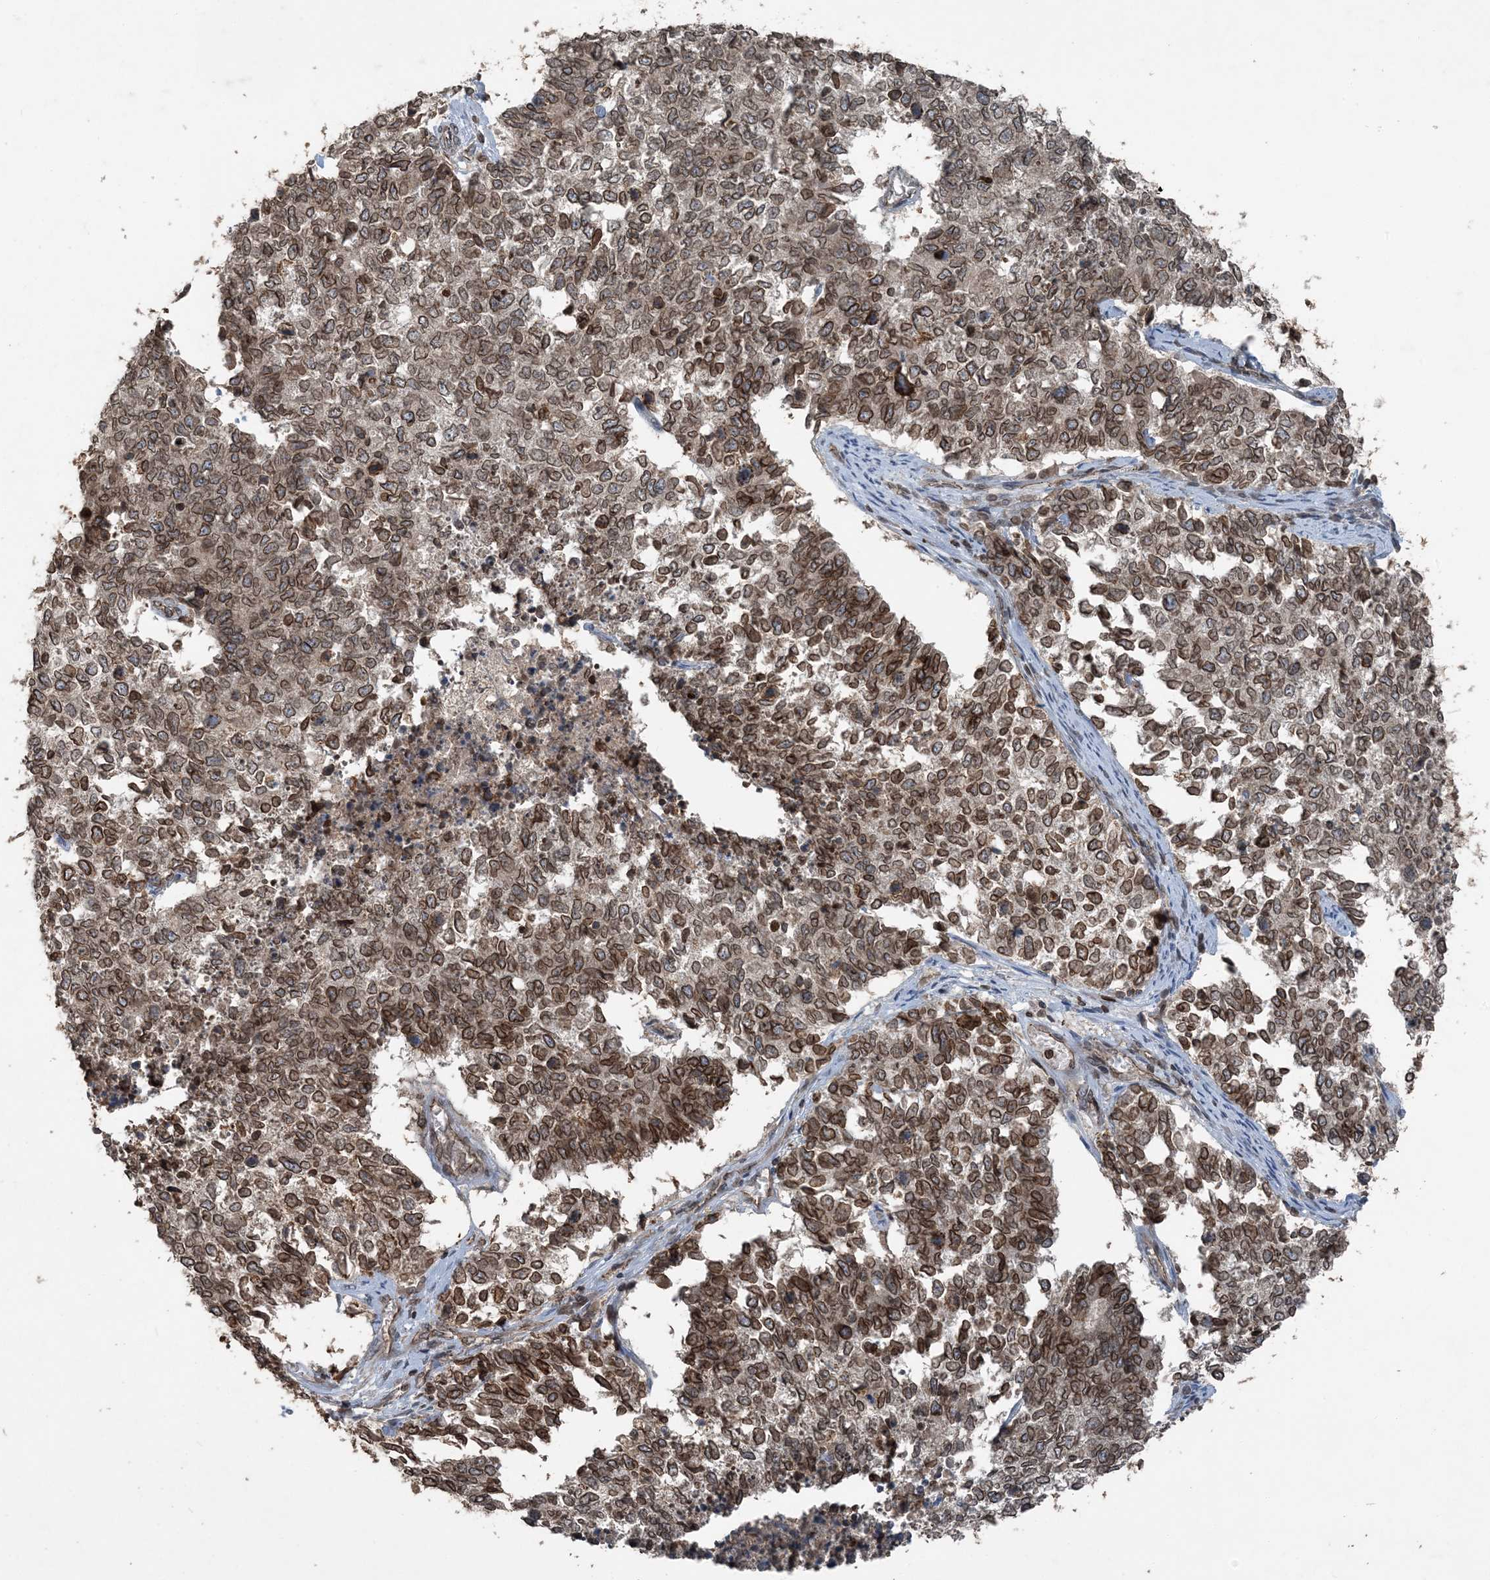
{"staining": {"intensity": "strong", "quantity": ">75%", "location": "cytoplasmic/membranous,nuclear"}, "tissue": "cervical cancer", "cell_type": "Tumor cells", "image_type": "cancer", "snomed": [{"axis": "morphology", "description": "Squamous cell carcinoma, NOS"}, {"axis": "topography", "description": "Cervix"}], "caption": "A photomicrograph of human squamous cell carcinoma (cervical) stained for a protein displays strong cytoplasmic/membranous and nuclear brown staining in tumor cells.", "gene": "ZFAND2B", "patient": {"sex": "female", "age": 63}}